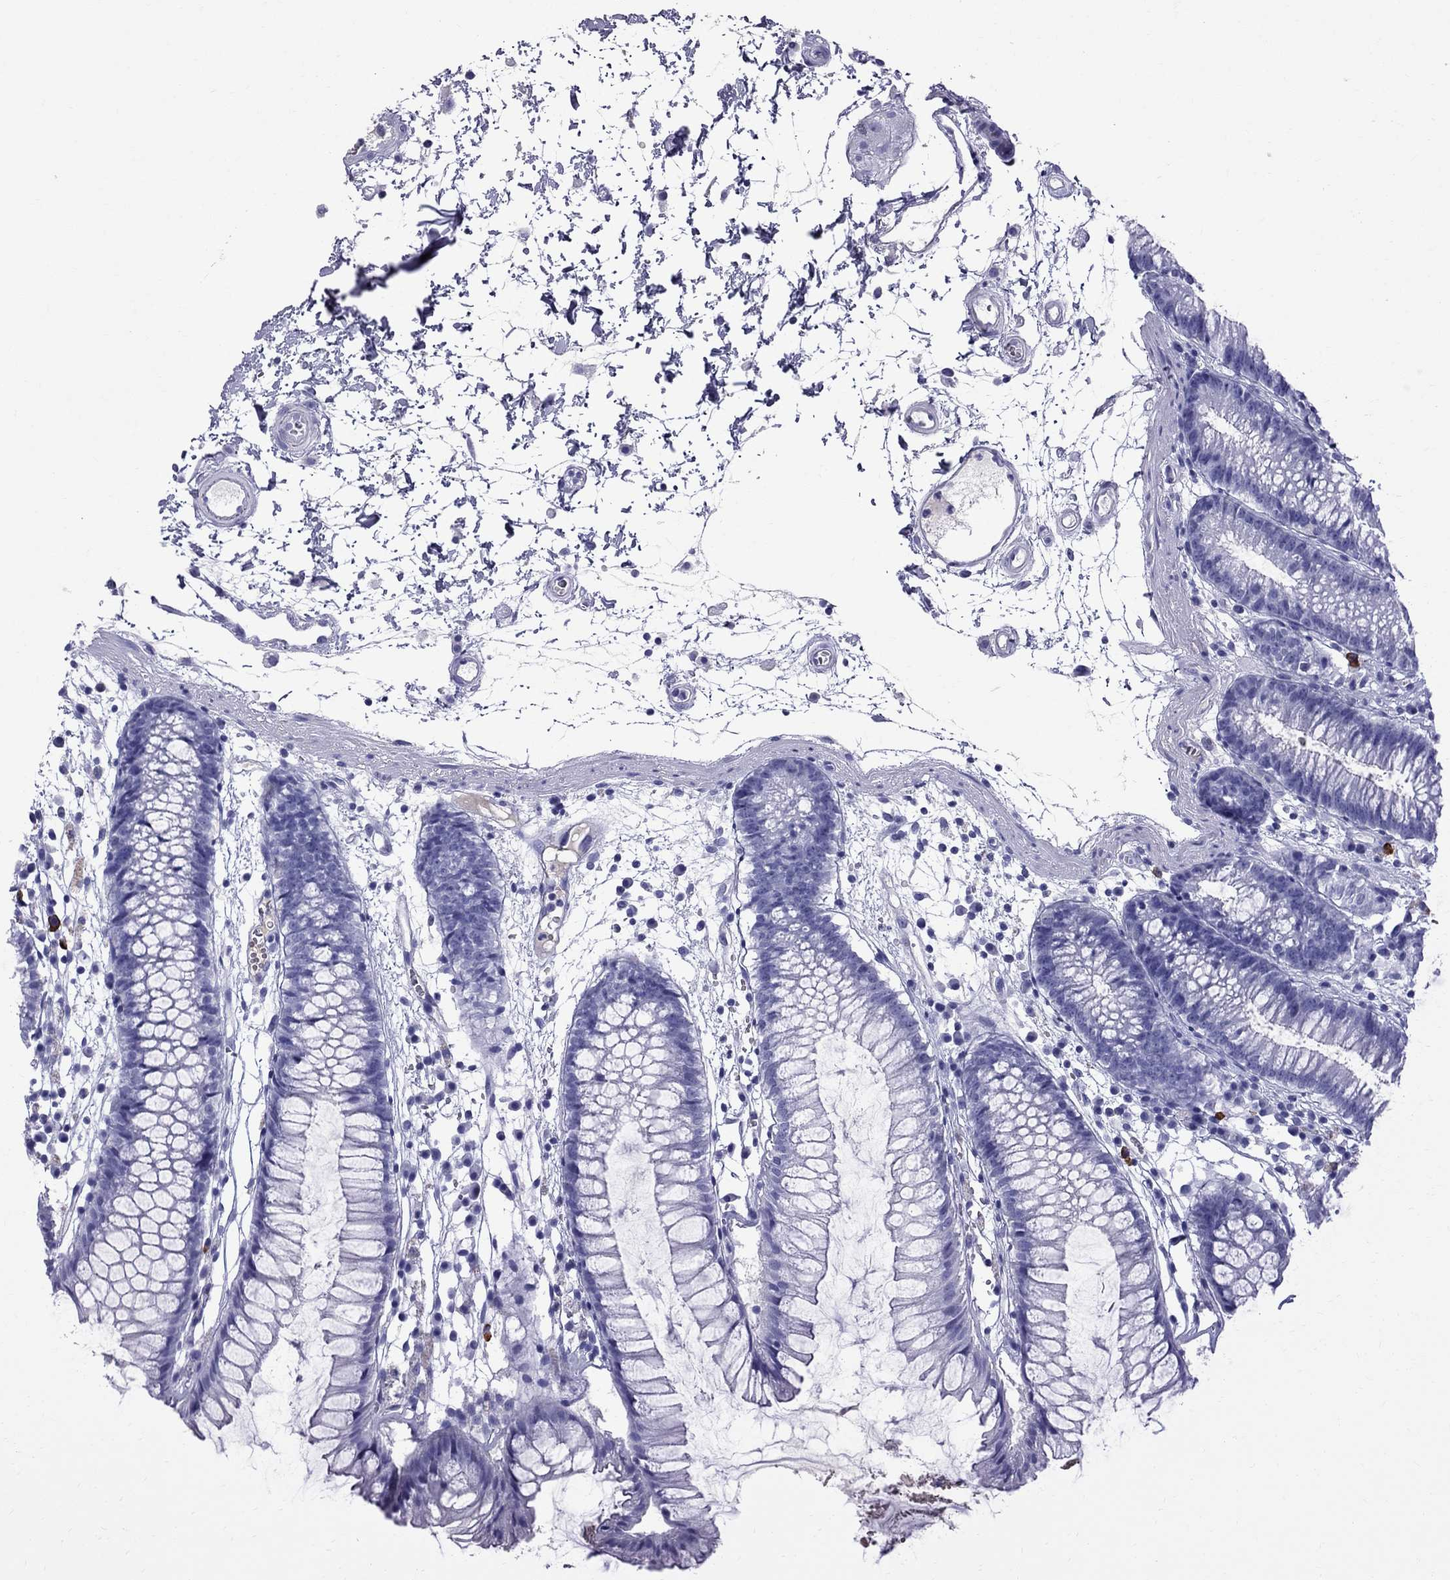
{"staining": {"intensity": "negative", "quantity": "none", "location": "none"}, "tissue": "colon", "cell_type": "Endothelial cells", "image_type": "normal", "snomed": [{"axis": "morphology", "description": "Normal tissue, NOS"}, {"axis": "morphology", "description": "Adenocarcinoma, NOS"}, {"axis": "topography", "description": "Colon"}], "caption": "Protein analysis of normal colon exhibits no significant positivity in endothelial cells.", "gene": "SCART1", "patient": {"sex": "male", "age": 65}}